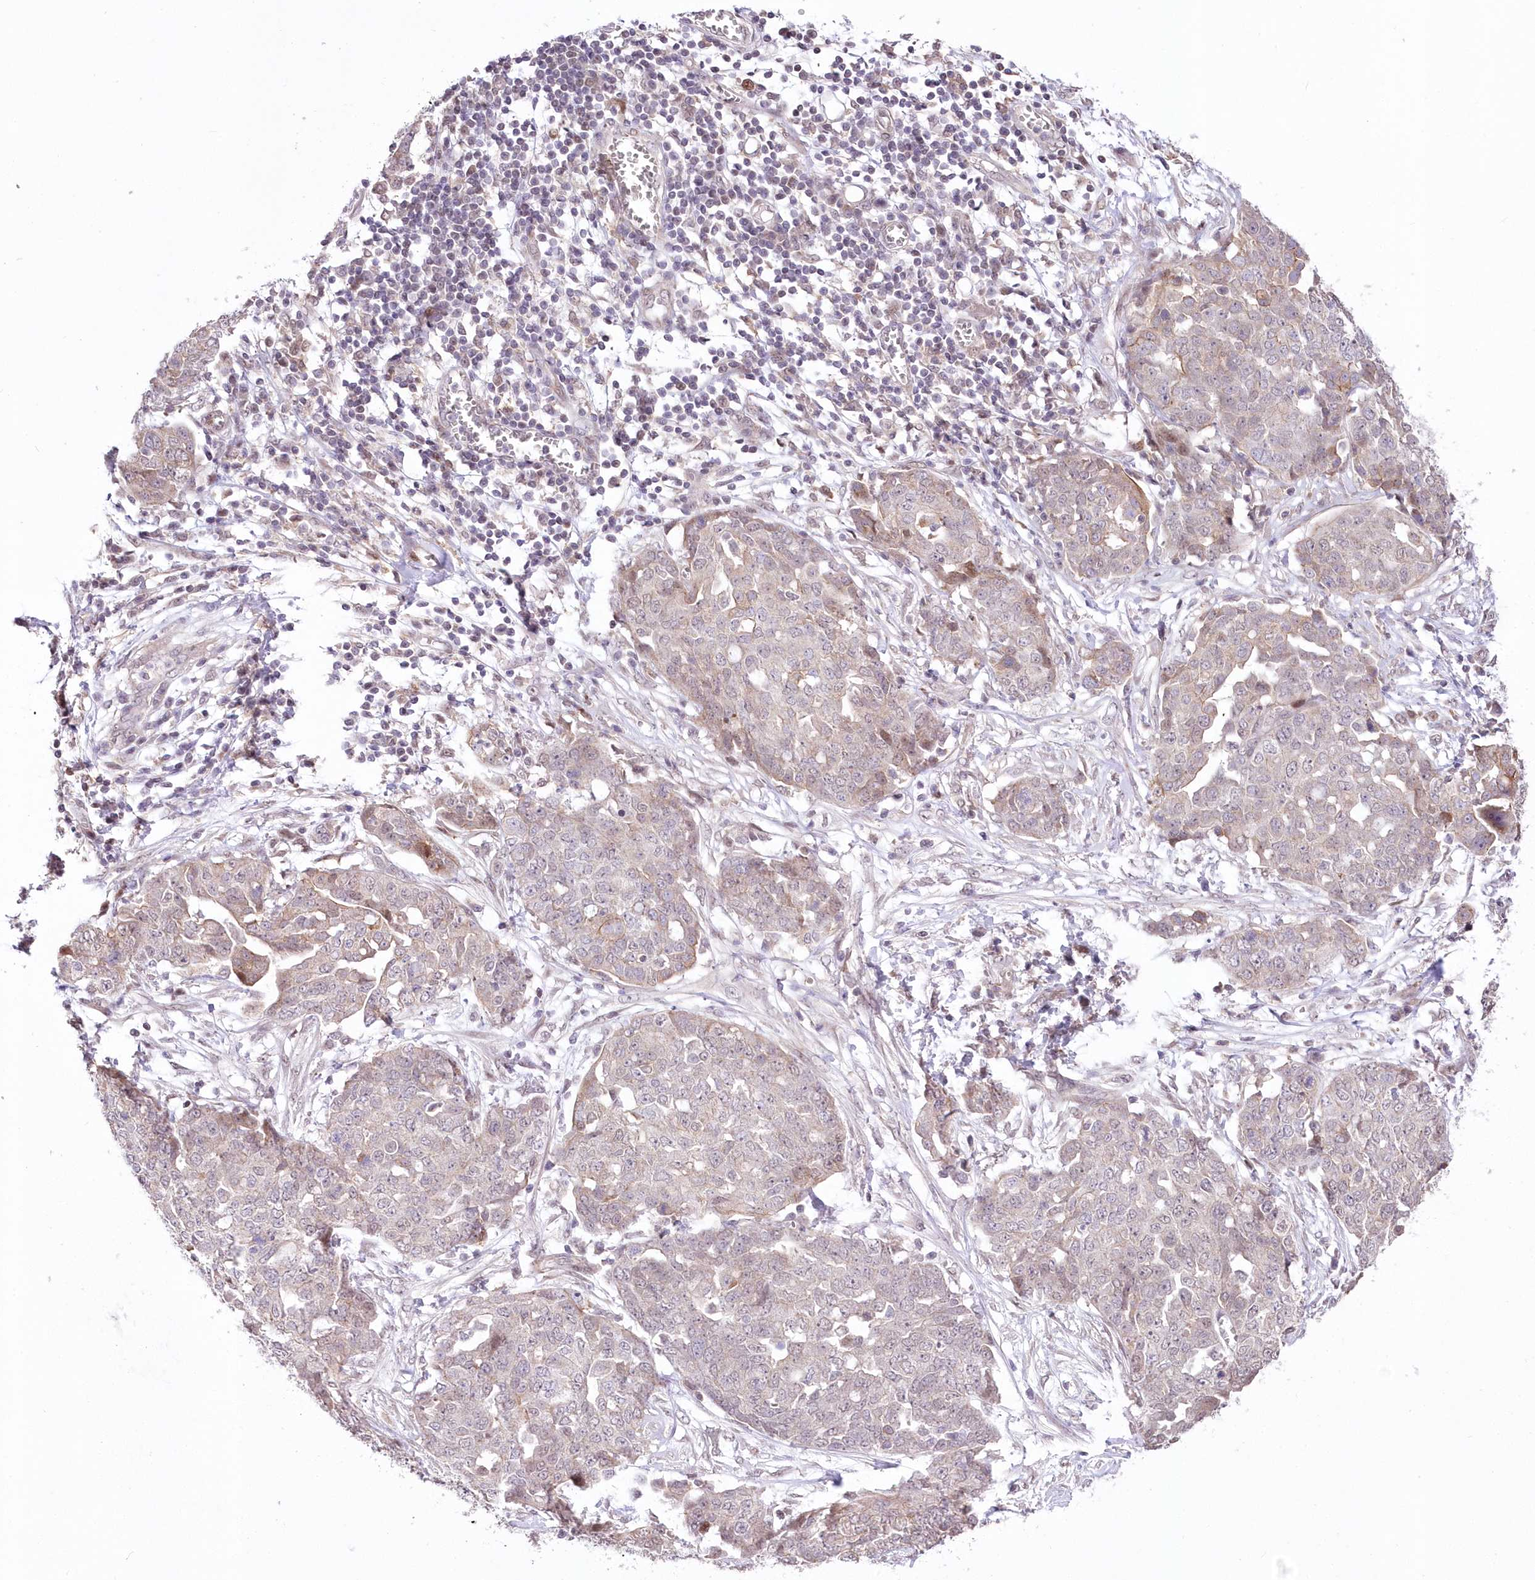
{"staining": {"intensity": "weak", "quantity": "<25%", "location": "cytoplasmic/membranous"}, "tissue": "ovarian cancer", "cell_type": "Tumor cells", "image_type": "cancer", "snomed": [{"axis": "morphology", "description": "Cystadenocarcinoma, serous, NOS"}, {"axis": "topography", "description": "Soft tissue"}, {"axis": "topography", "description": "Ovary"}], "caption": "A micrograph of human ovarian serous cystadenocarcinoma is negative for staining in tumor cells.", "gene": "FAM241B", "patient": {"sex": "female", "age": 57}}